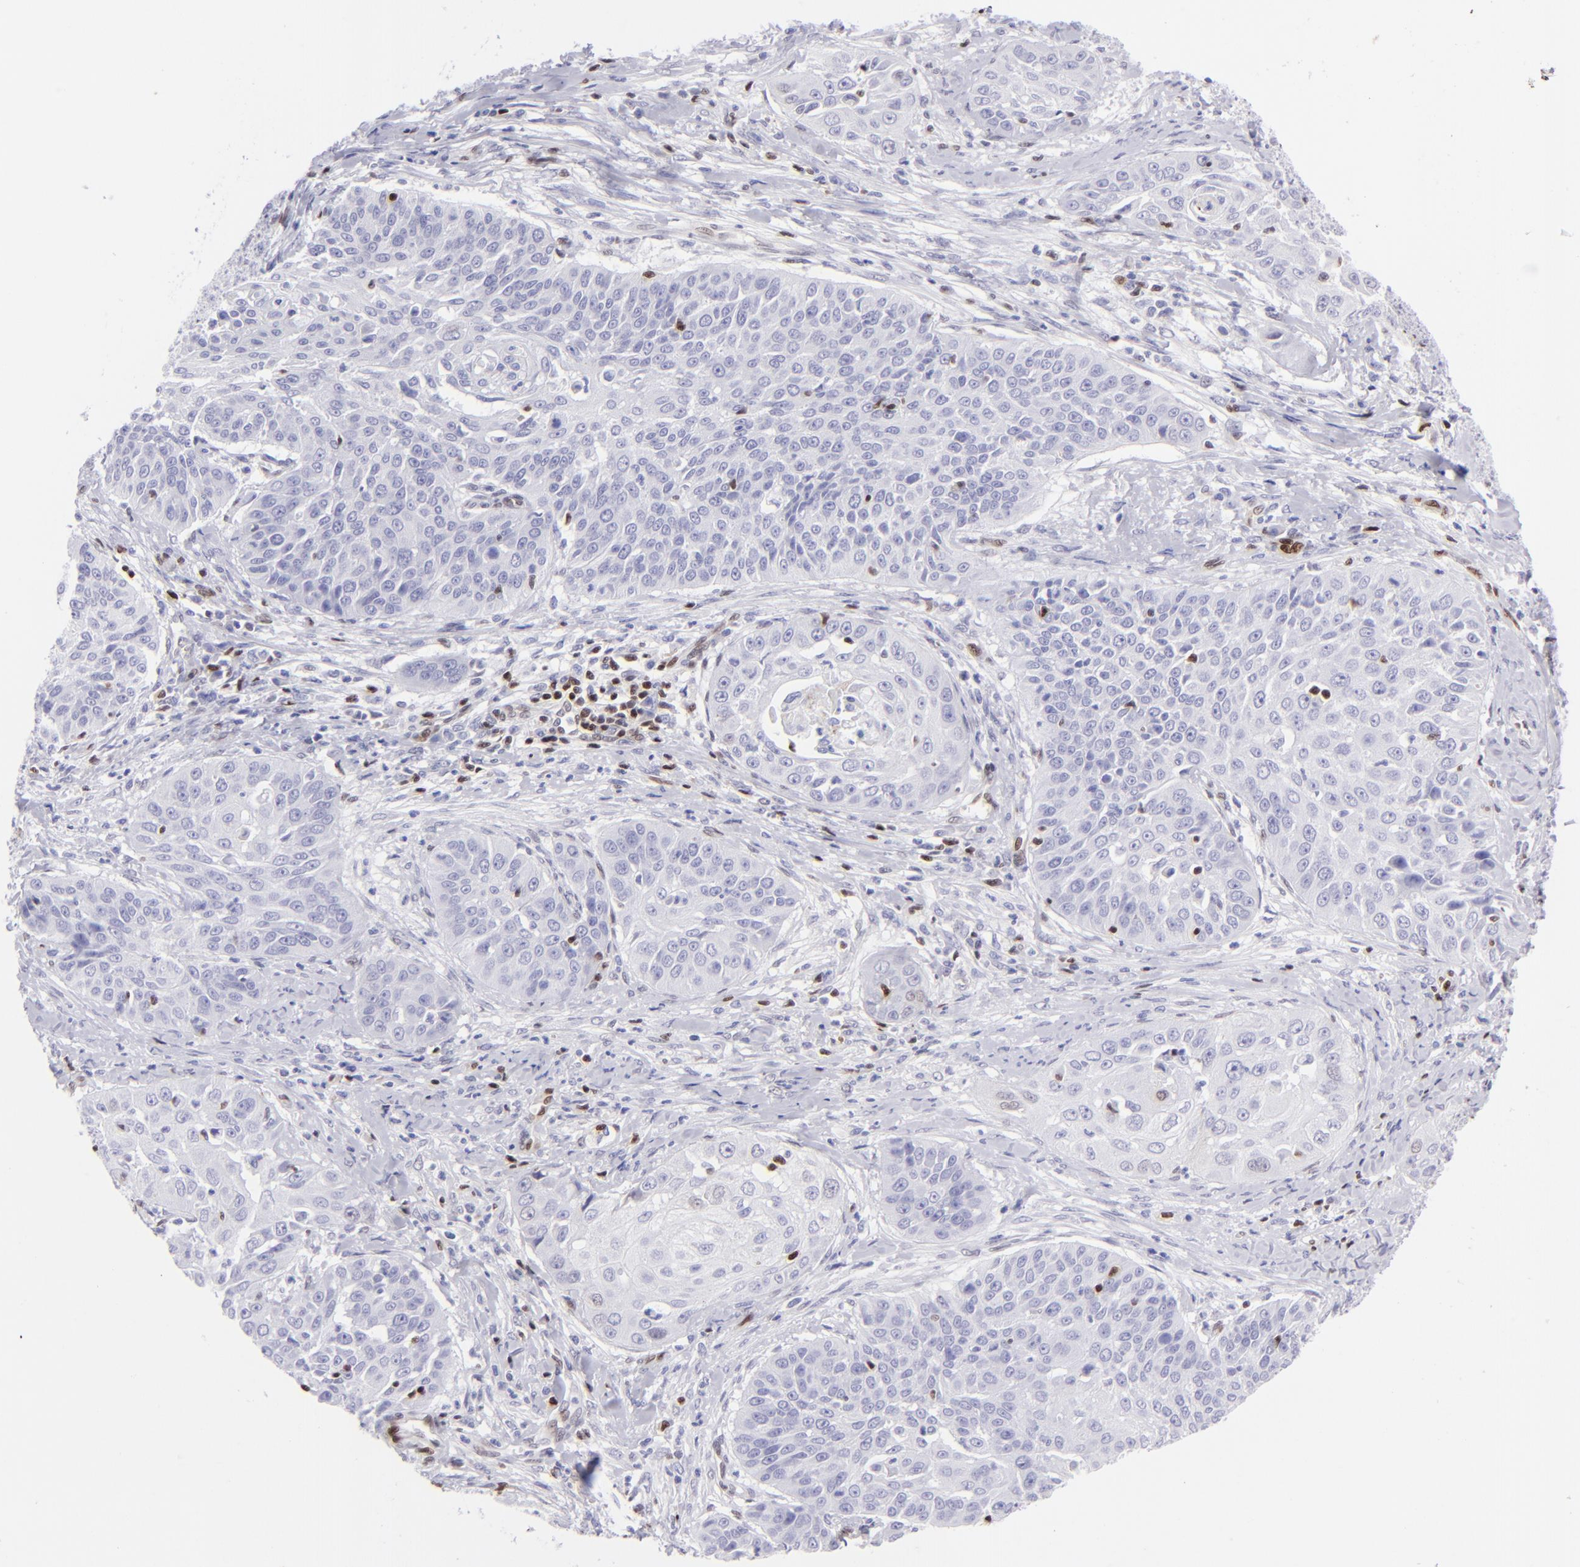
{"staining": {"intensity": "negative", "quantity": "none", "location": "none"}, "tissue": "cervical cancer", "cell_type": "Tumor cells", "image_type": "cancer", "snomed": [{"axis": "morphology", "description": "Squamous cell carcinoma, NOS"}, {"axis": "topography", "description": "Cervix"}], "caption": "Micrograph shows no protein expression in tumor cells of cervical cancer (squamous cell carcinoma) tissue.", "gene": "ETS1", "patient": {"sex": "female", "age": 64}}